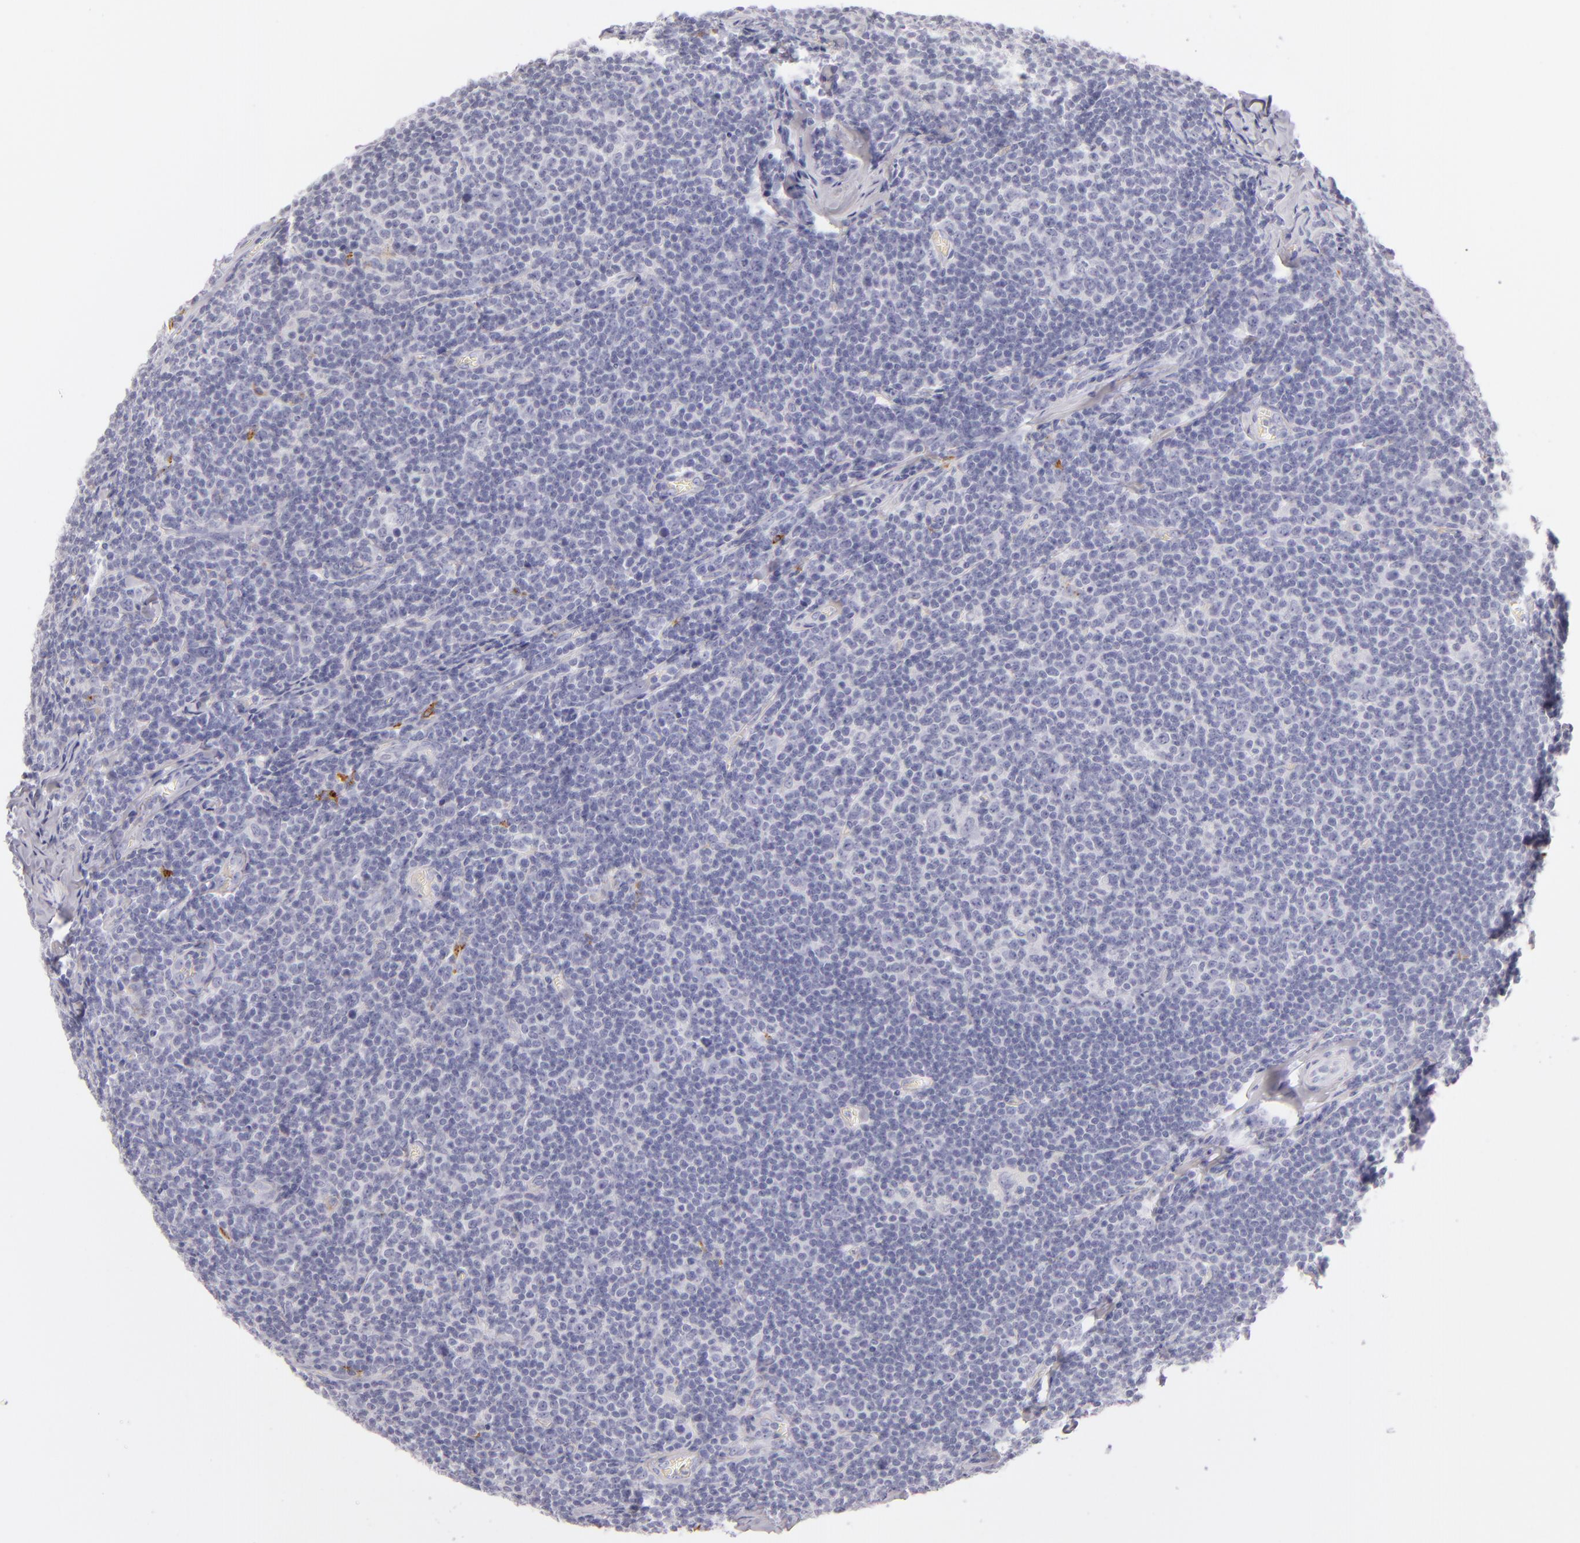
{"staining": {"intensity": "negative", "quantity": "none", "location": "none"}, "tissue": "lymphoma", "cell_type": "Tumor cells", "image_type": "cancer", "snomed": [{"axis": "morphology", "description": "Malignant lymphoma, non-Hodgkin's type, Low grade"}, {"axis": "topography", "description": "Lymph node"}], "caption": "Lymphoma was stained to show a protein in brown. There is no significant staining in tumor cells.", "gene": "CD207", "patient": {"sex": "male", "age": 74}}